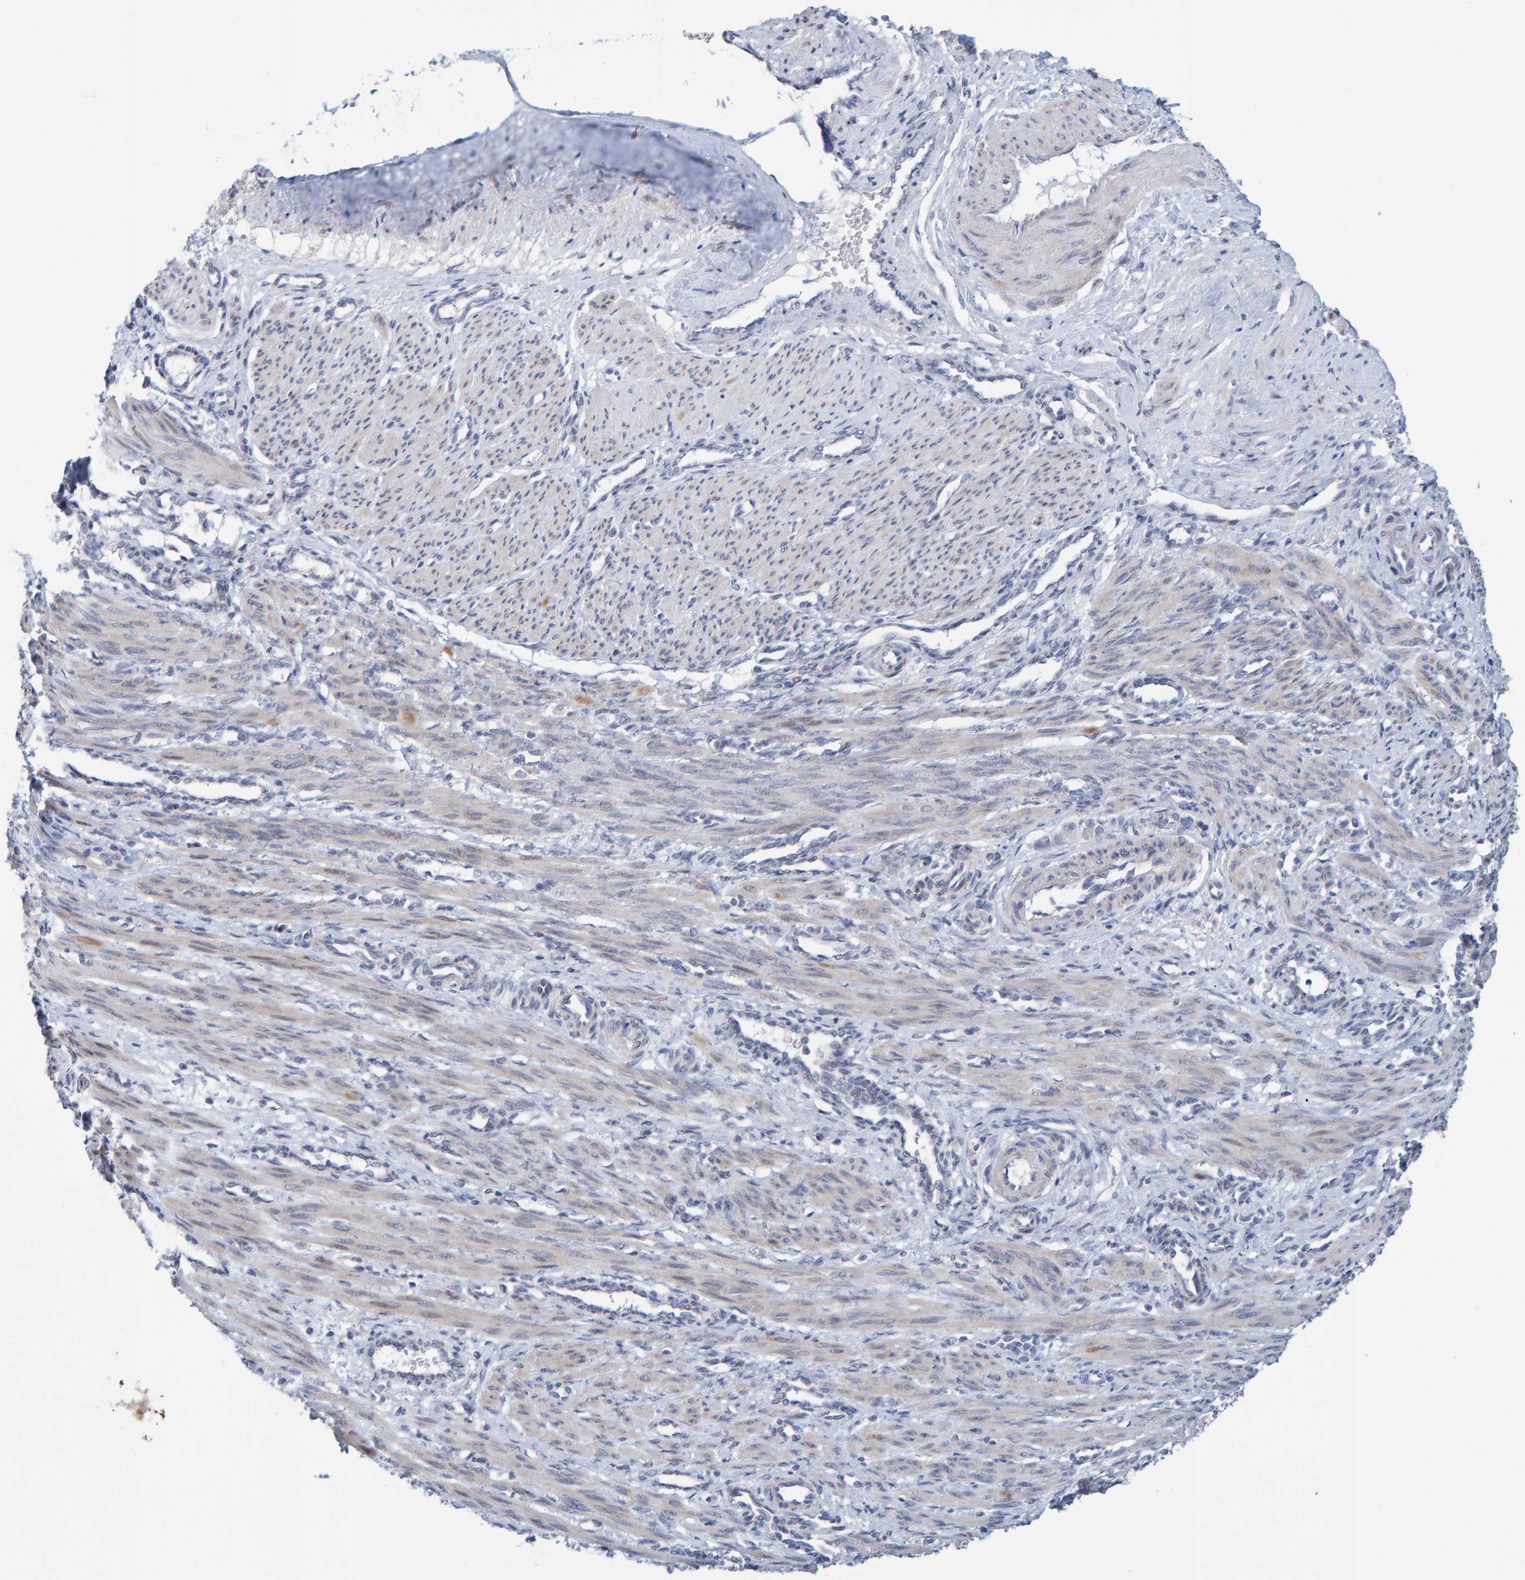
{"staining": {"intensity": "weak", "quantity": "25%-75%", "location": "cytoplasmic/membranous"}, "tissue": "smooth muscle", "cell_type": "Smooth muscle cells", "image_type": "normal", "snomed": [{"axis": "morphology", "description": "Normal tissue, NOS"}, {"axis": "topography", "description": "Endometrium"}], "caption": "A brown stain shows weak cytoplasmic/membranous positivity of a protein in smooth muscle cells of normal human smooth muscle.", "gene": "USP43", "patient": {"sex": "female", "age": 33}}